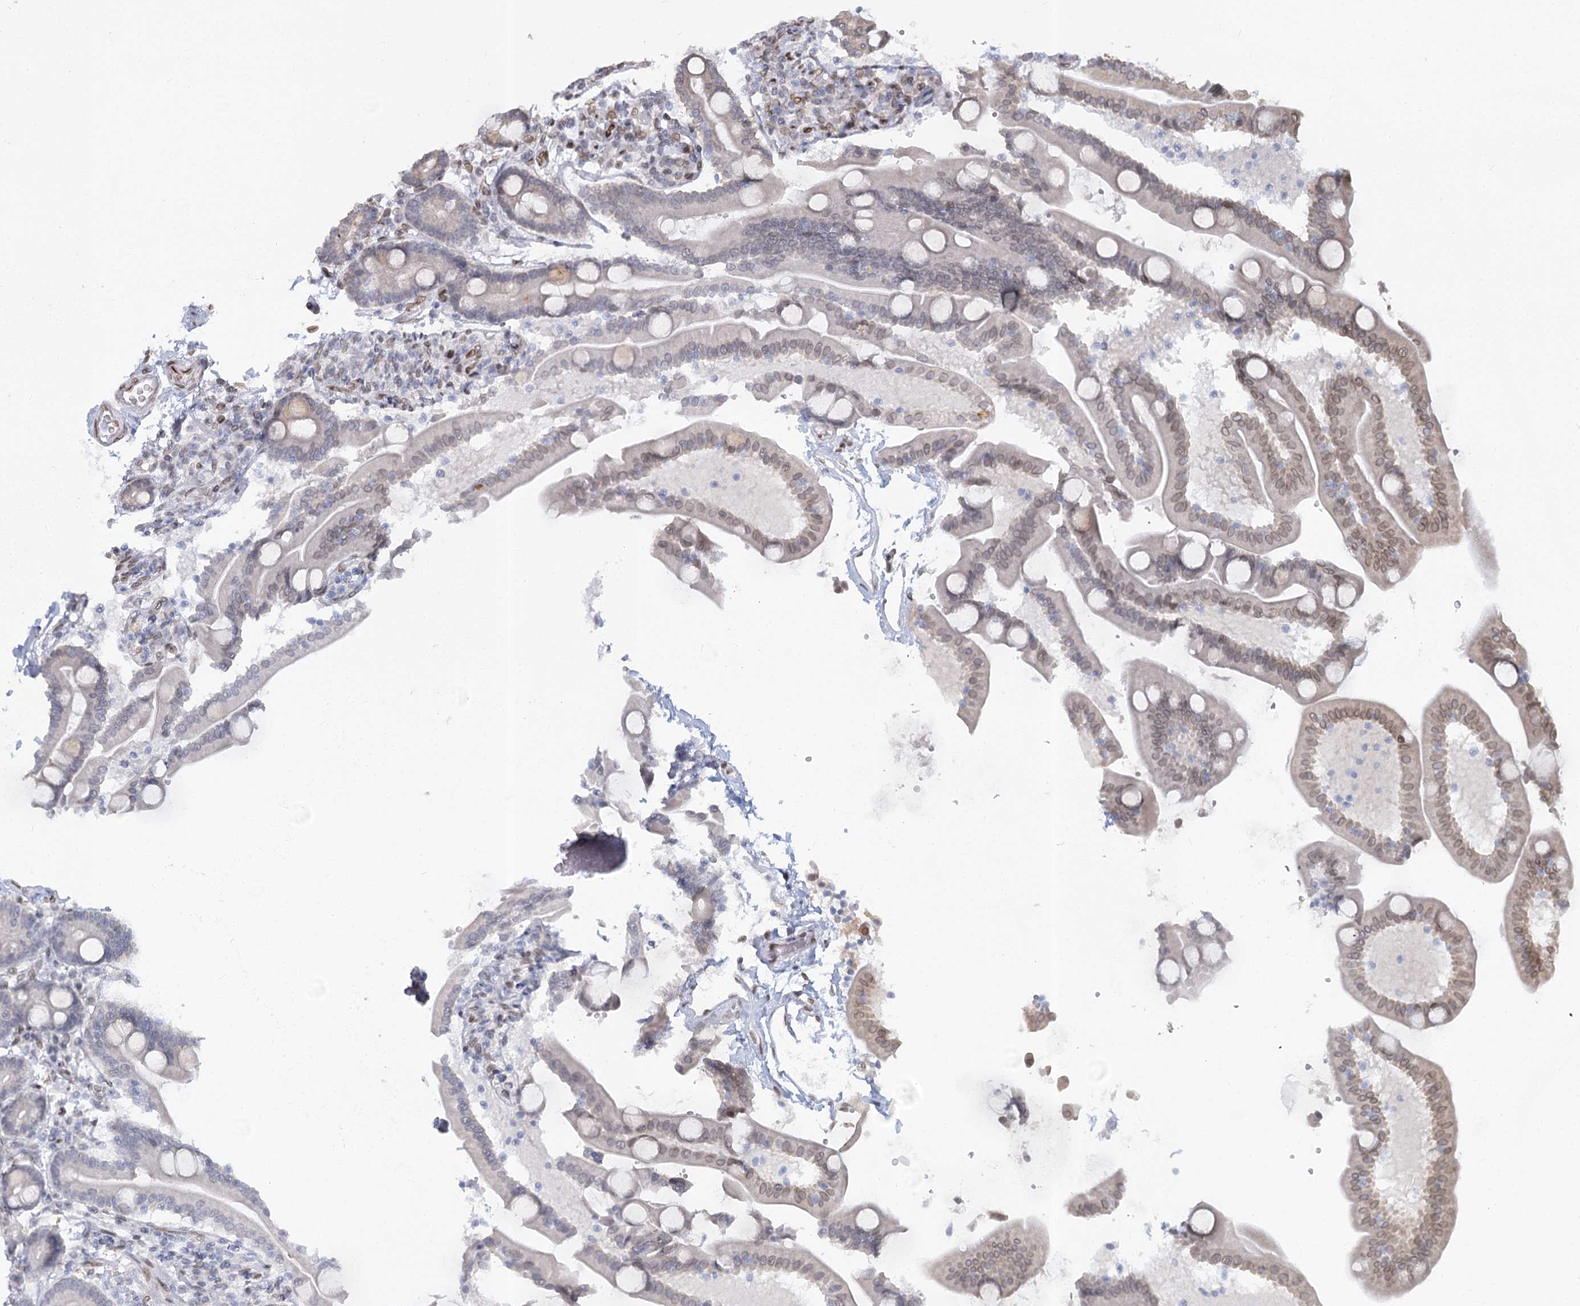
{"staining": {"intensity": "moderate", "quantity": "<25%", "location": "cytoplasmic/membranous,nuclear"}, "tissue": "duodenum", "cell_type": "Glandular cells", "image_type": "normal", "snomed": [{"axis": "morphology", "description": "Normal tissue, NOS"}, {"axis": "topography", "description": "Duodenum"}], "caption": "A micrograph of human duodenum stained for a protein displays moderate cytoplasmic/membranous,nuclear brown staining in glandular cells. (IHC, brightfield microscopy, high magnification).", "gene": "VWA5A", "patient": {"sex": "male", "age": 54}}